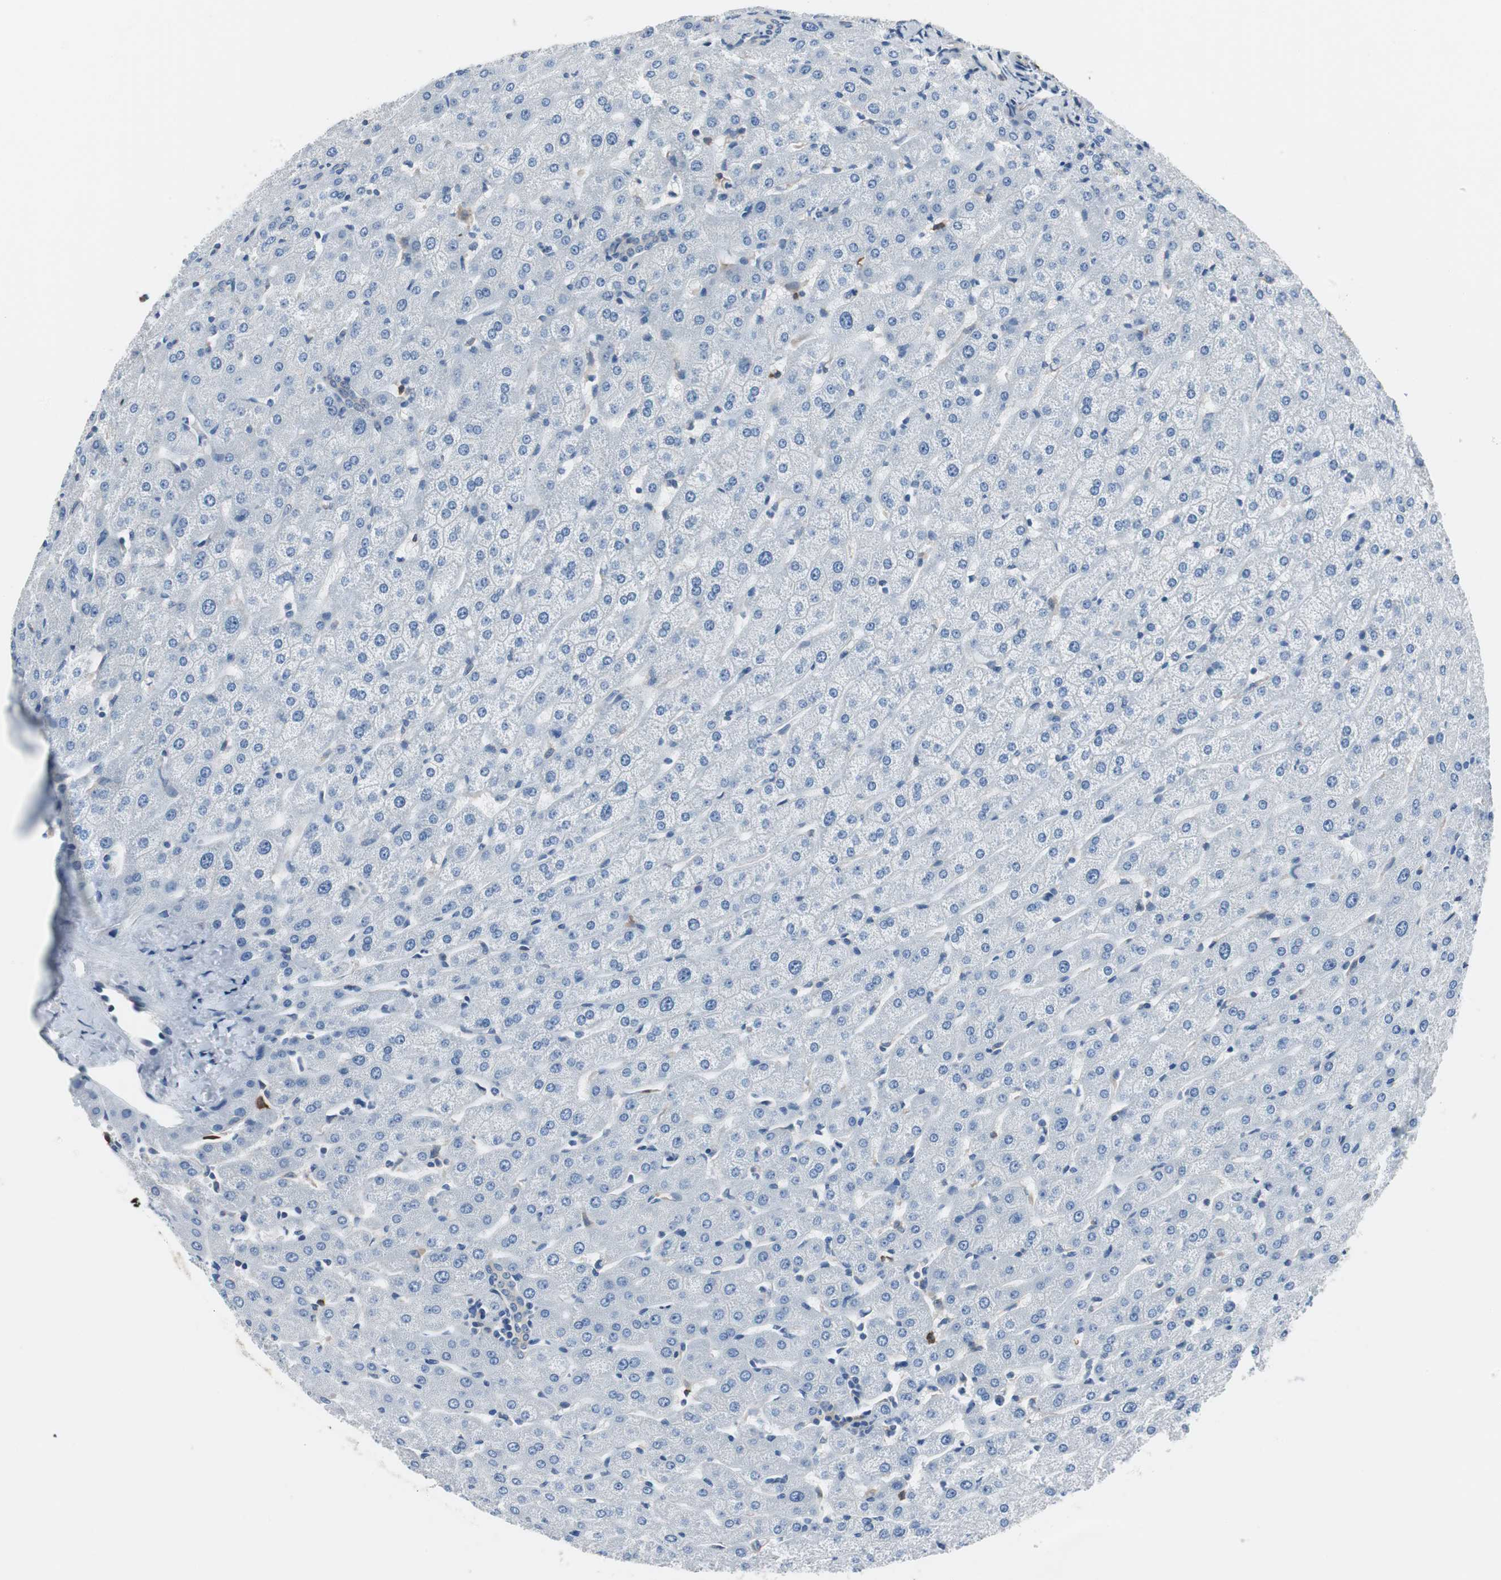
{"staining": {"intensity": "weak", "quantity": "25%-75%", "location": "cytoplasmic/membranous"}, "tissue": "liver", "cell_type": "Cholangiocytes", "image_type": "normal", "snomed": [{"axis": "morphology", "description": "Normal tissue, NOS"}, {"axis": "morphology", "description": "Fibrosis, NOS"}, {"axis": "topography", "description": "Liver"}], "caption": "This is a histology image of immunohistochemistry (IHC) staining of normal liver, which shows weak staining in the cytoplasmic/membranous of cholangiocytes.", "gene": "SWAP70", "patient": {"sex": "female", "age": 29}}